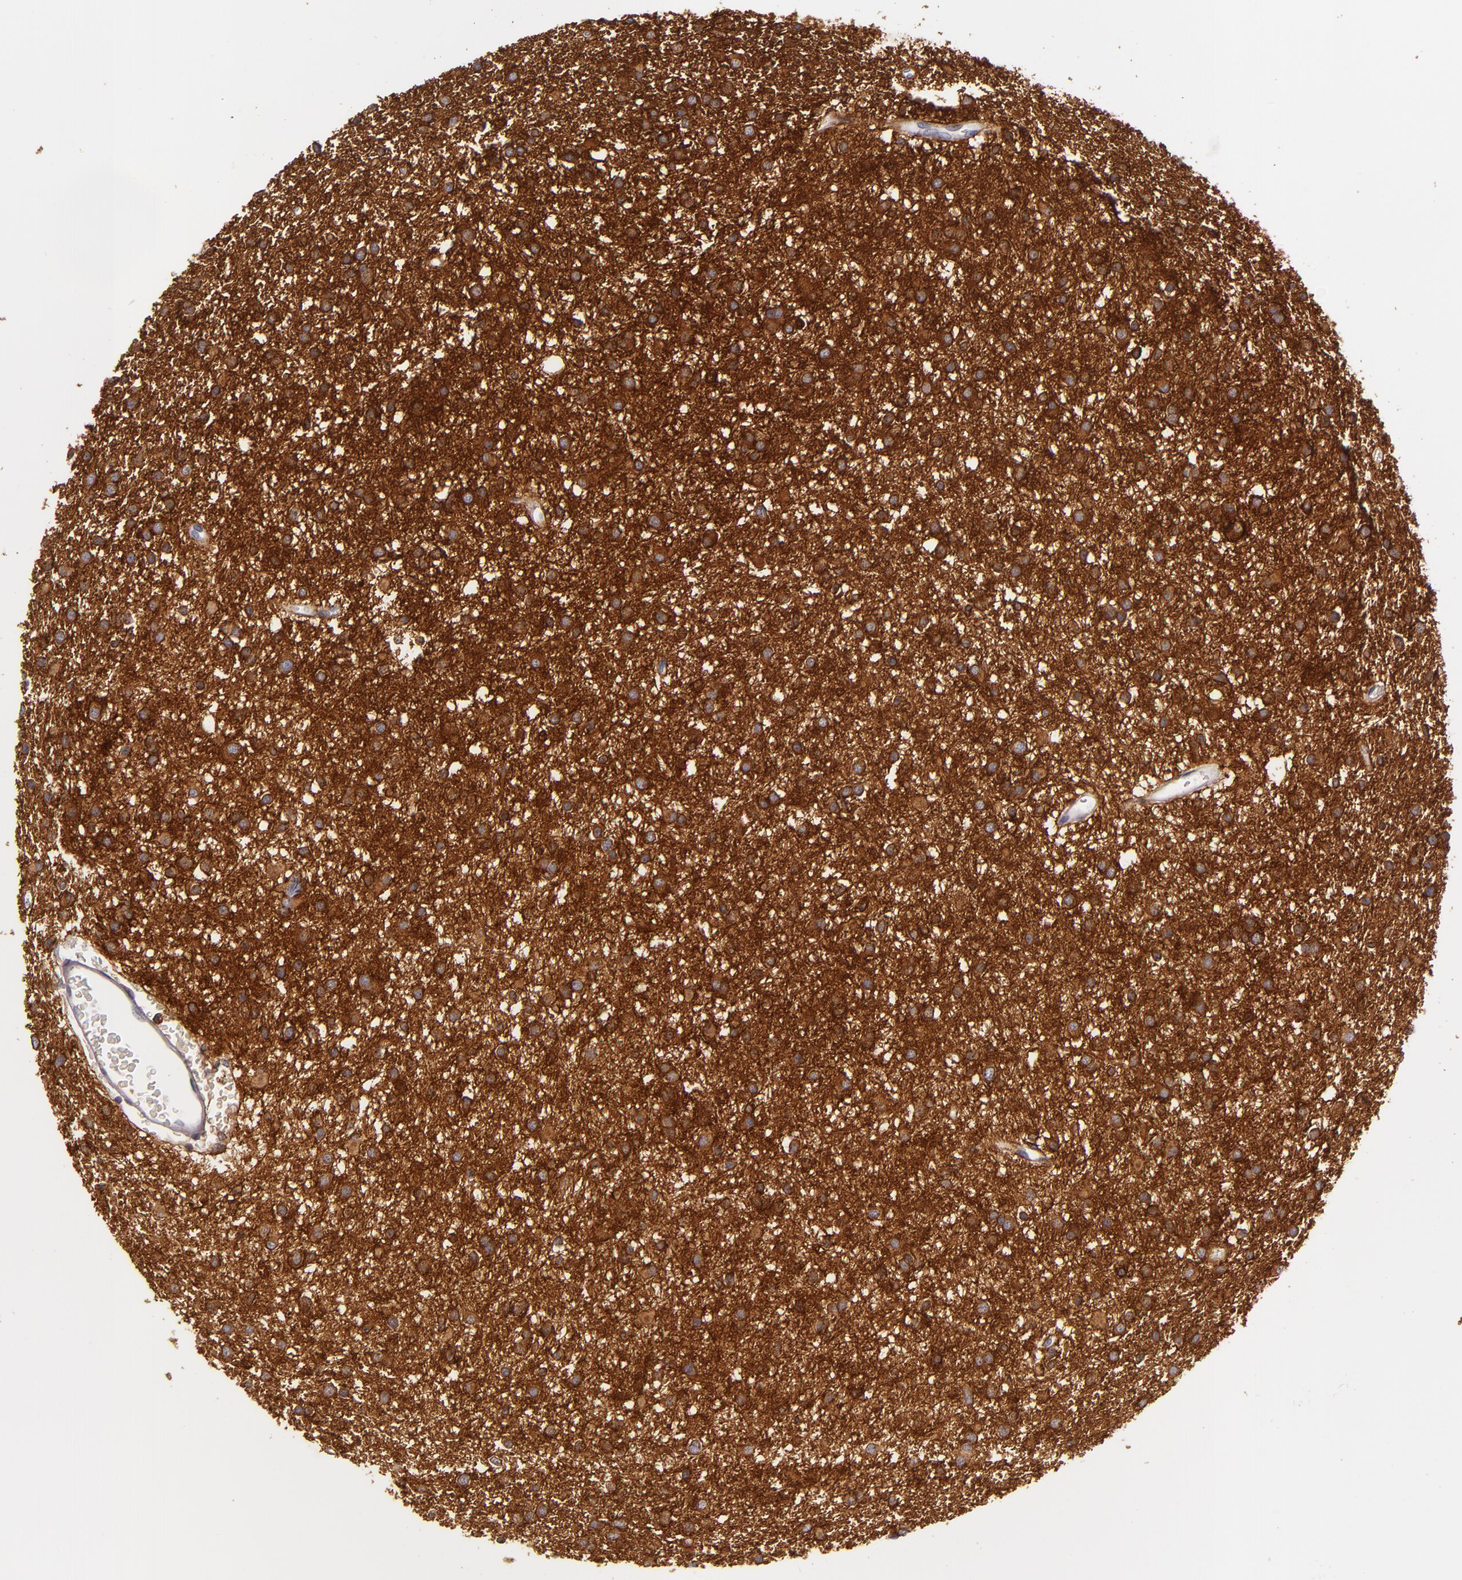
{"staining": {"intensity": "strong", "quantity": ">75%", "location": "cytoplasmic/membranous"}, "tissue": "glioma", "cell_type": "Tumor cells", "image_type": "cancer", "snomed": [{"axis": "morphology", "description": "Glioma, malignant, Low grade"}, {"axis": "topography", "description": "Brain"}], "caption": "An IHC histopathology image of neoplastic tissue is shown. Protein staining in brown highlights strong cytoplasmic/membranous positivity in glioma within tumor cells.", "gene": "C5AR1", "patient": {"sex": "female", "age": 36}}